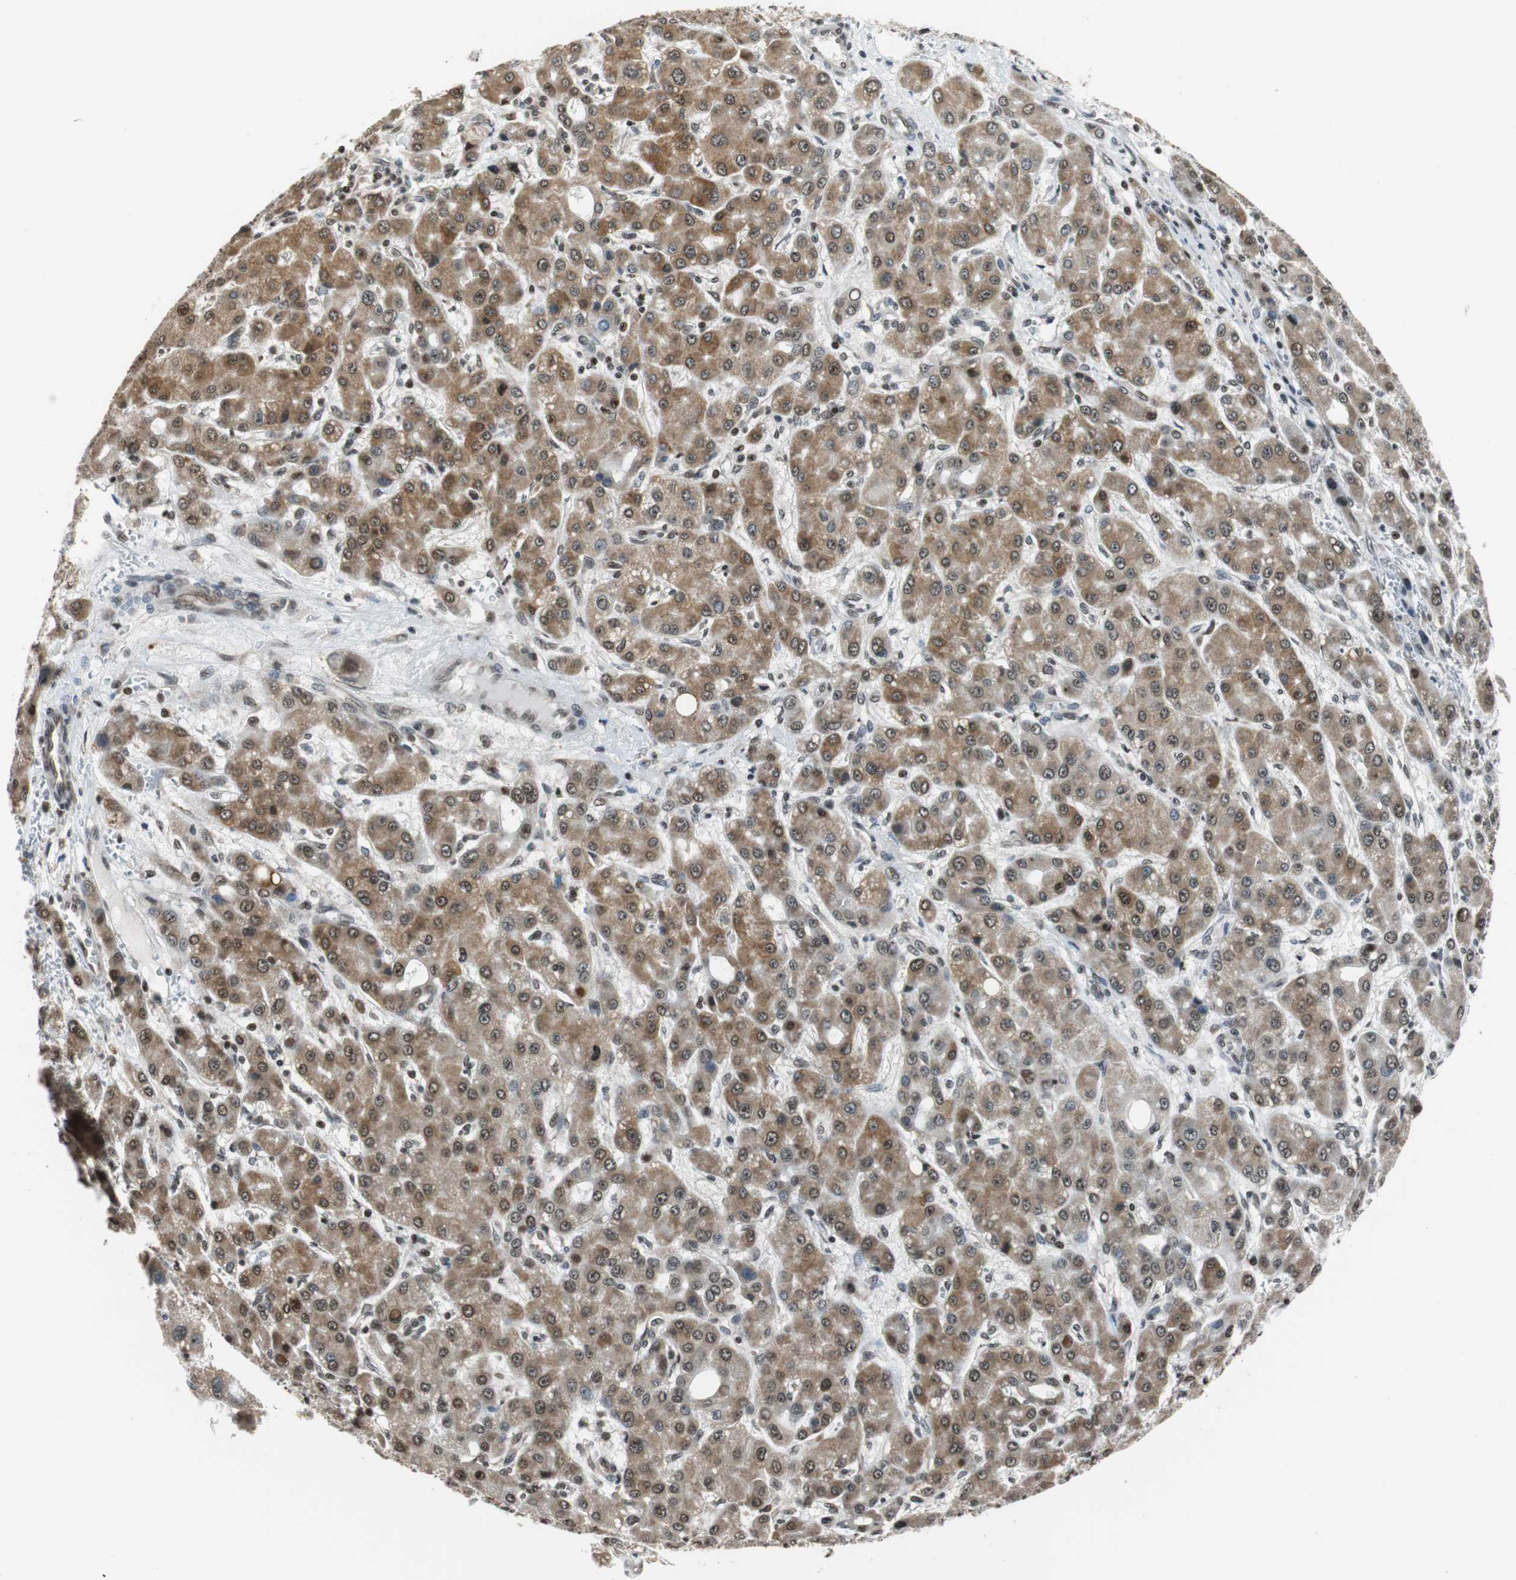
{"staining": {"intensity": "moderate", "quantity": "25%-75%", "location": "cytoplasmic/membranous,nuclear"}, "tissue": "liver cancer", "cell_type": "Tumor cells", "image_type": "cancer", "snomed": [{"axis": "morphology", "description": "Carcinoma, Hepatocellular, NOS"}, {"axis": "topography", "description": "Liver"}], "caption": "DAB immunohistochemical staining of human hepatocellular carcinoma (liver) exhibits moderate cytoplasmic/membranous and nuclear protein positivity in approximately 25%-75% of tumor cells.", "gene": "REST", "patient": {"sex": "male", "age": 55}}